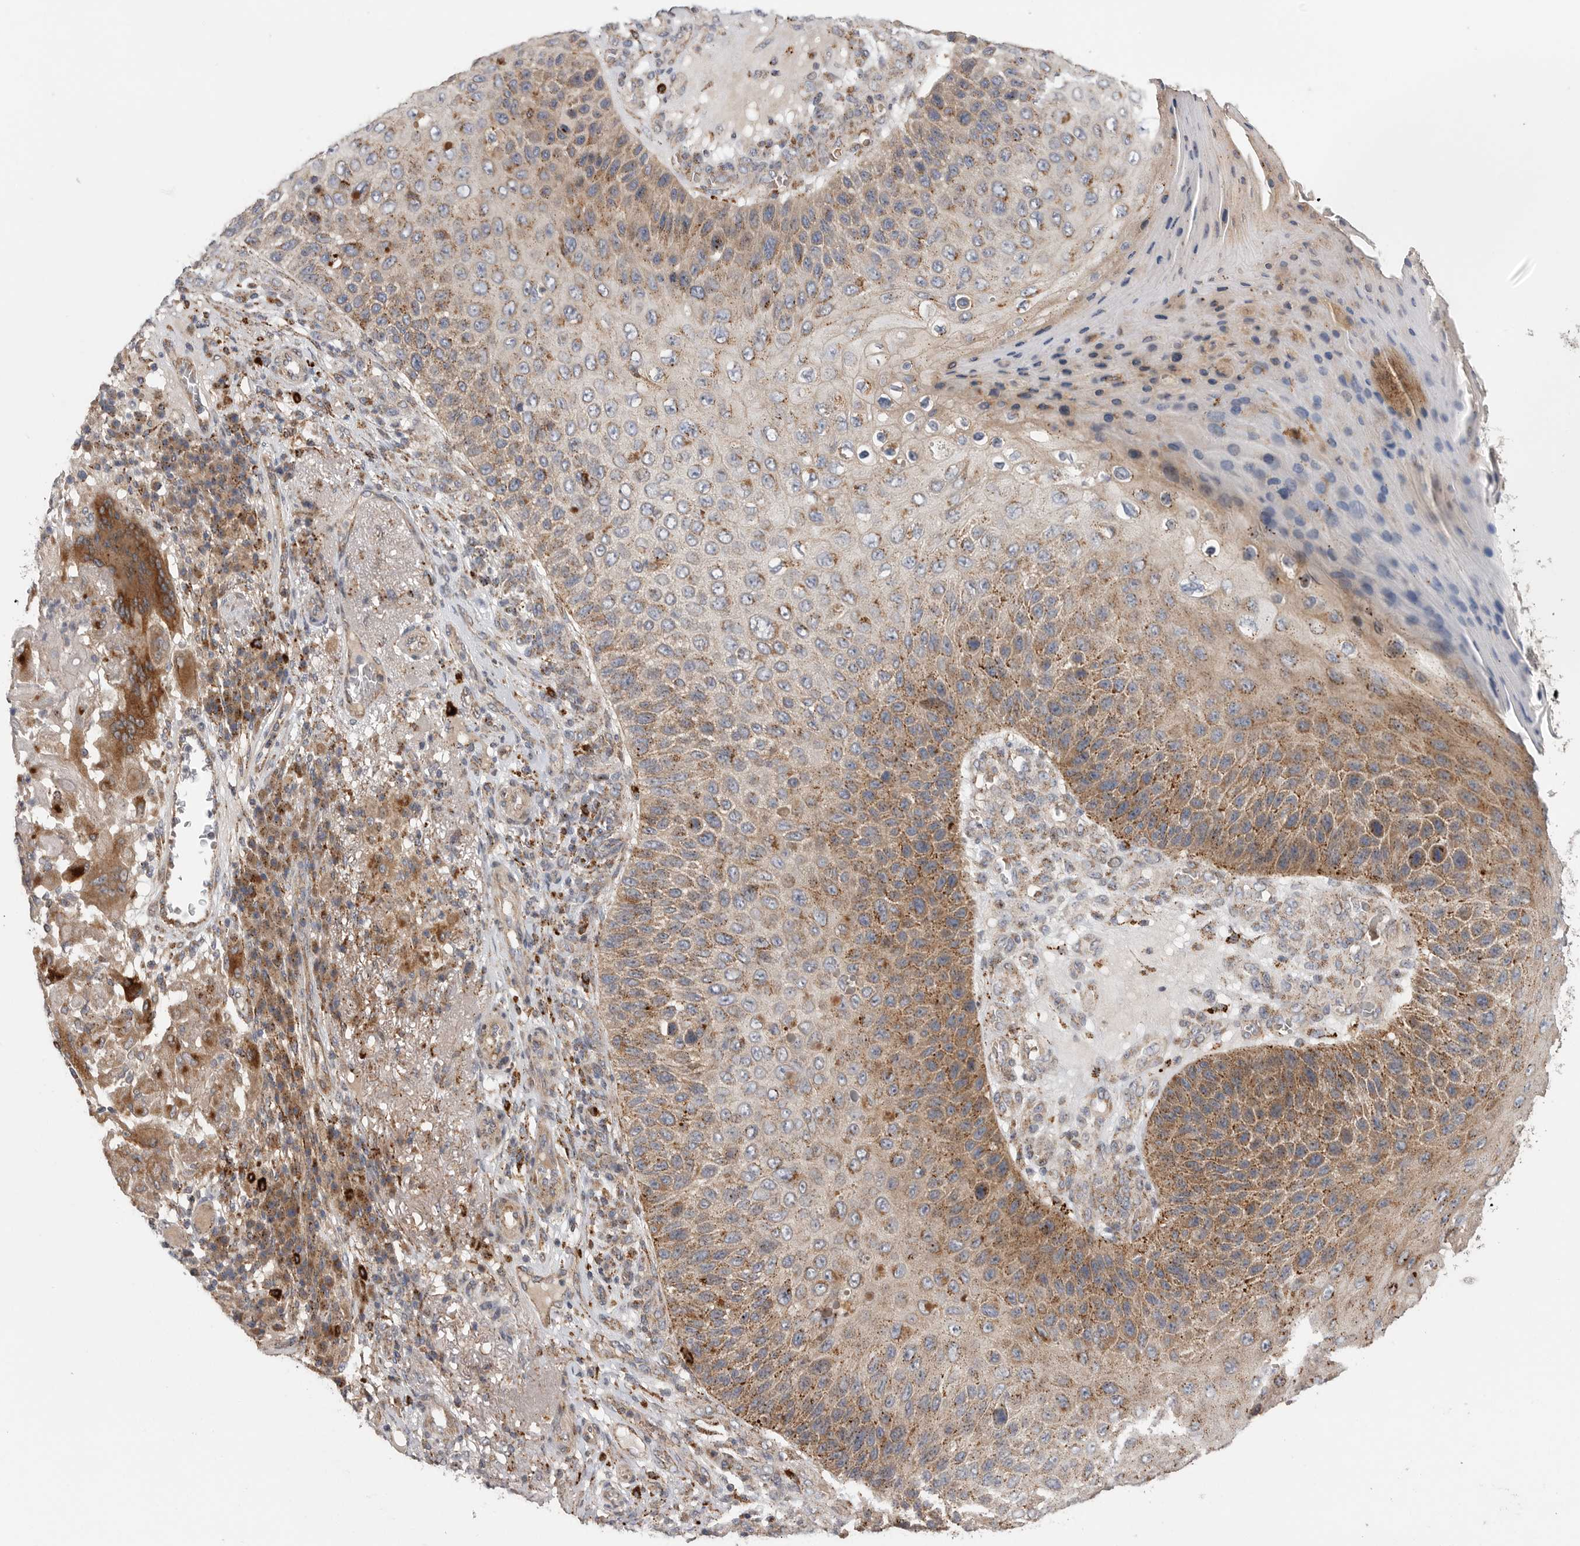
{"staining": {"intensity": "moderate", "quantity": ">75%", "location": "cytoplasmic/membranous"}, "tissue": "skin cancer", "cell_type": "Tumor cells", "image_type": "cancer", "snomed": [{"axis": "morphology", "description": "Squamous cell carcinoma, NOS"}, {"axis": "topography", "description": "Skin"}], "caption": "This is an image of immunohistochemistry (IHC) staining of squamous cell carcinoma (skin), which shows moderate staining in the cytoplasmic/membranous of tumor cells.", "gene": "GALNS", "patient": {"sex": "female", "age": 88}}